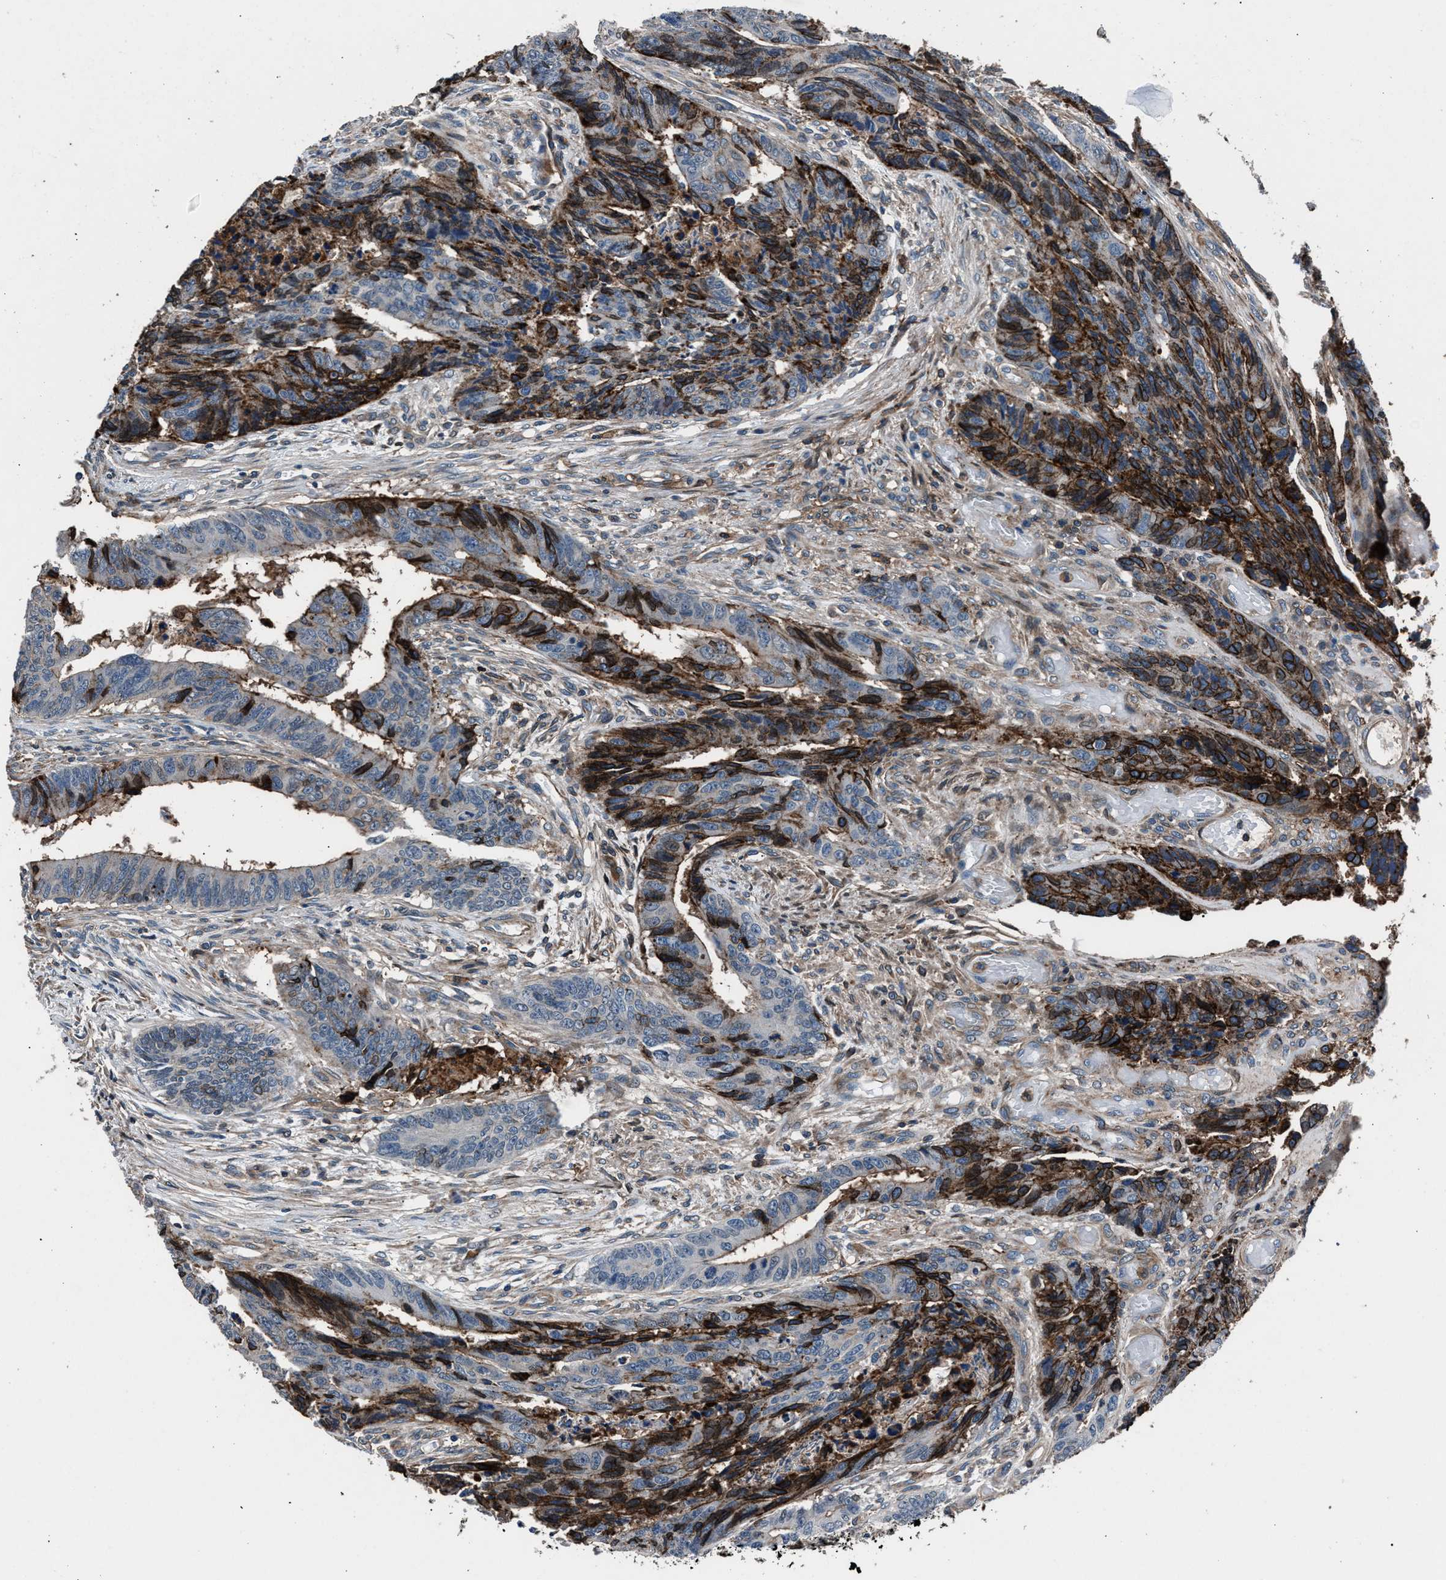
{"staining": {"intensity": "strong", "quantity": "25%-75%", "location": "cytoplasmic/membranous"}, "tissue": "colorectal cancer", "cell_type": "Tumor cells", "image_type": "cancer", "snomed": [{"axis": "morphology", "description": "Adenocarcinoma, NOS"}, {"axis": "topography", "description": "Rectum"}], "caption": "Colorectal cancer (adenocarcinoma) stained for a protein shows strong cytoplasmic/membranous positivity in tumor cells.", "gene": "MFSD11", "patient": {"sex": "male", "age": 84}}